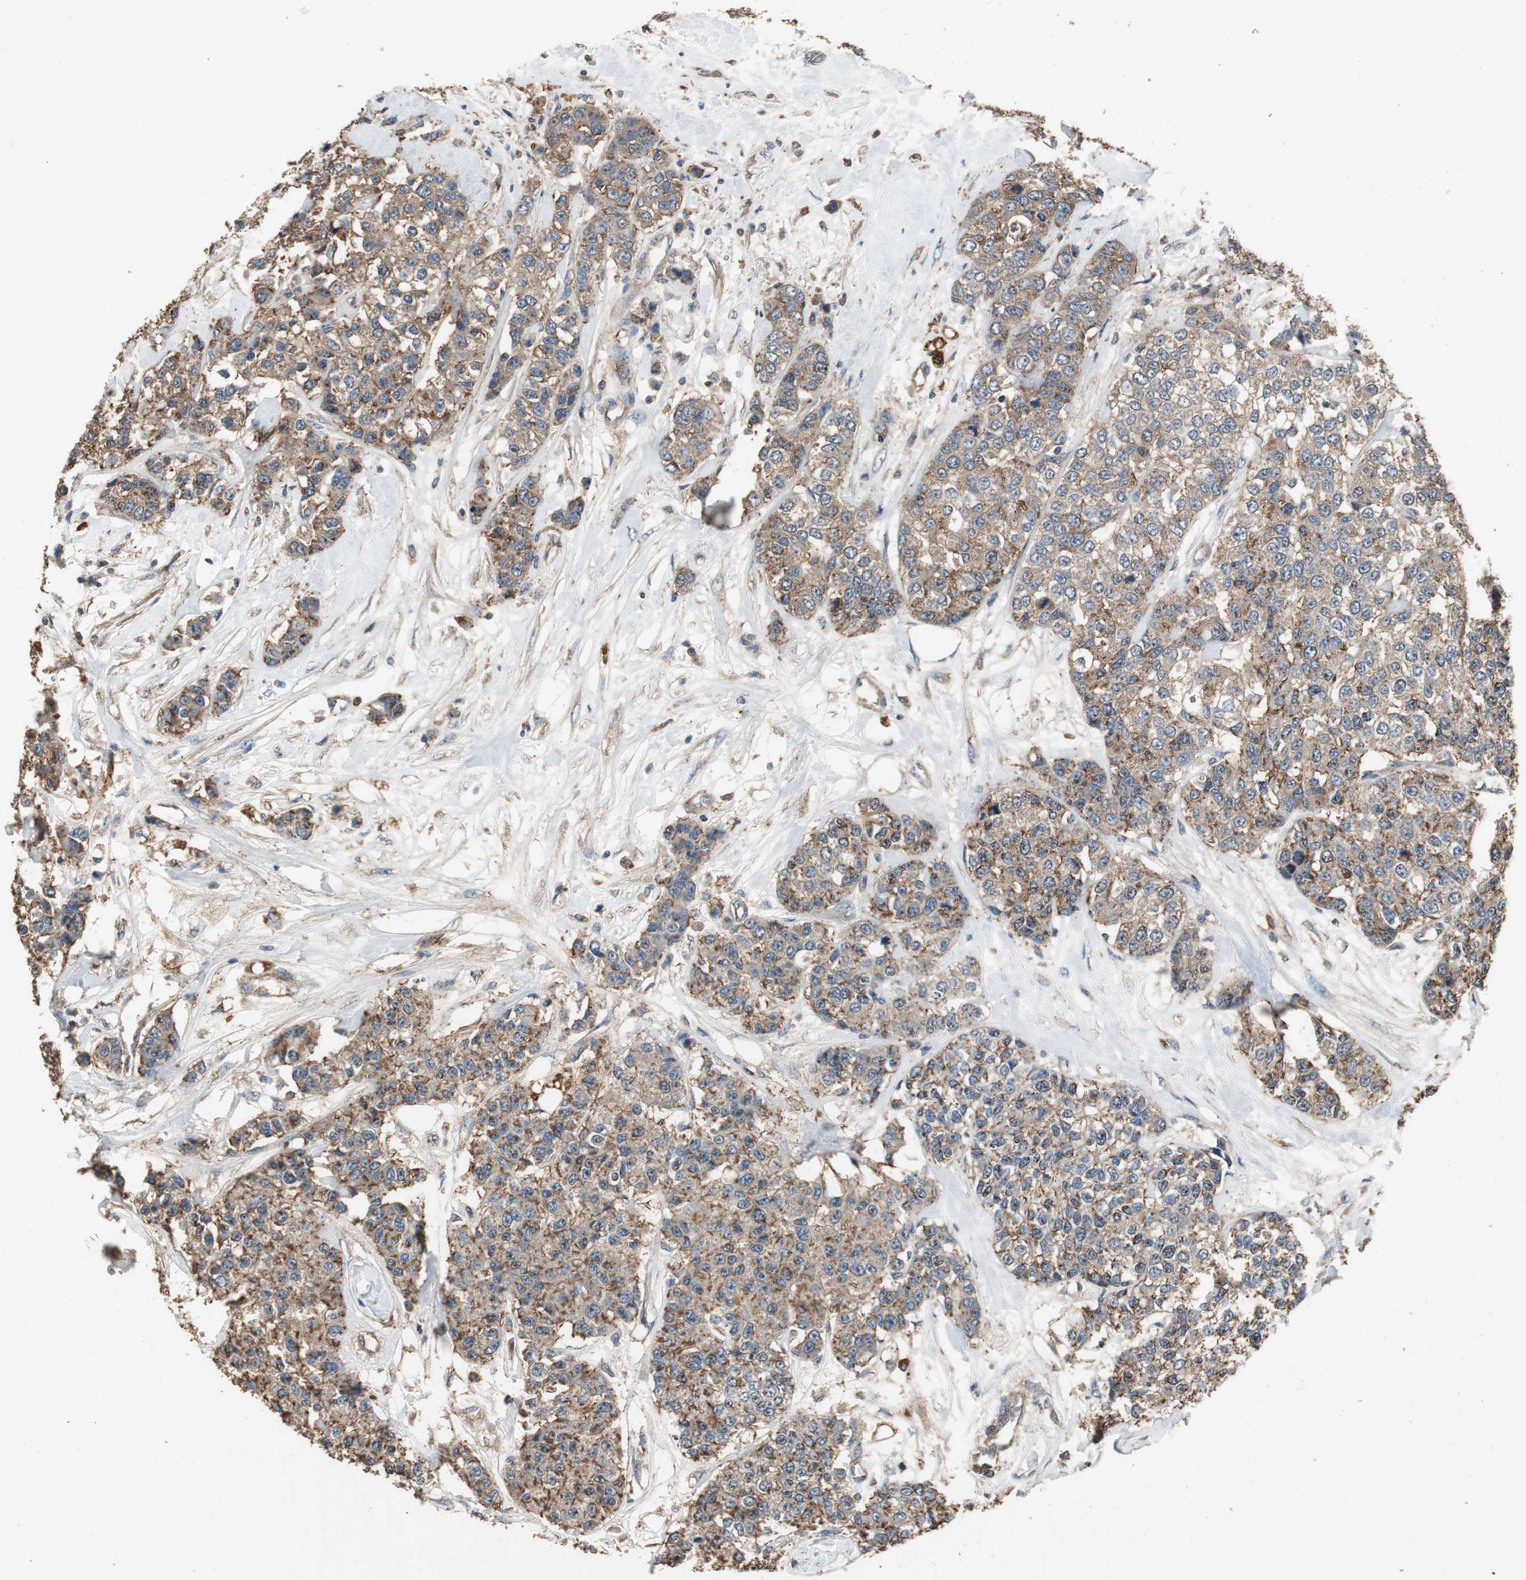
{"staining": {"intensity": "moderate", "quantity": ">75%", "location": "cytoplasmic/membranous"}, "tissue": "breast cancer", "cell_type": "Tumor cells", "image_type": "cancer", "snomed": [{"axis": "morphology", "description": "Duct carcinoma"}, {"axis": "topography", "description": "Breast"}], "caption": "Immunohistochemical staining of breast intraductal carcinoma reveals medium levels of moderate cytoplasmic/membranous protein staining in approximately >75% of tumor cells.", "gene": "TNFRSF14", "patient": {"sex": "female", "age": 51}}